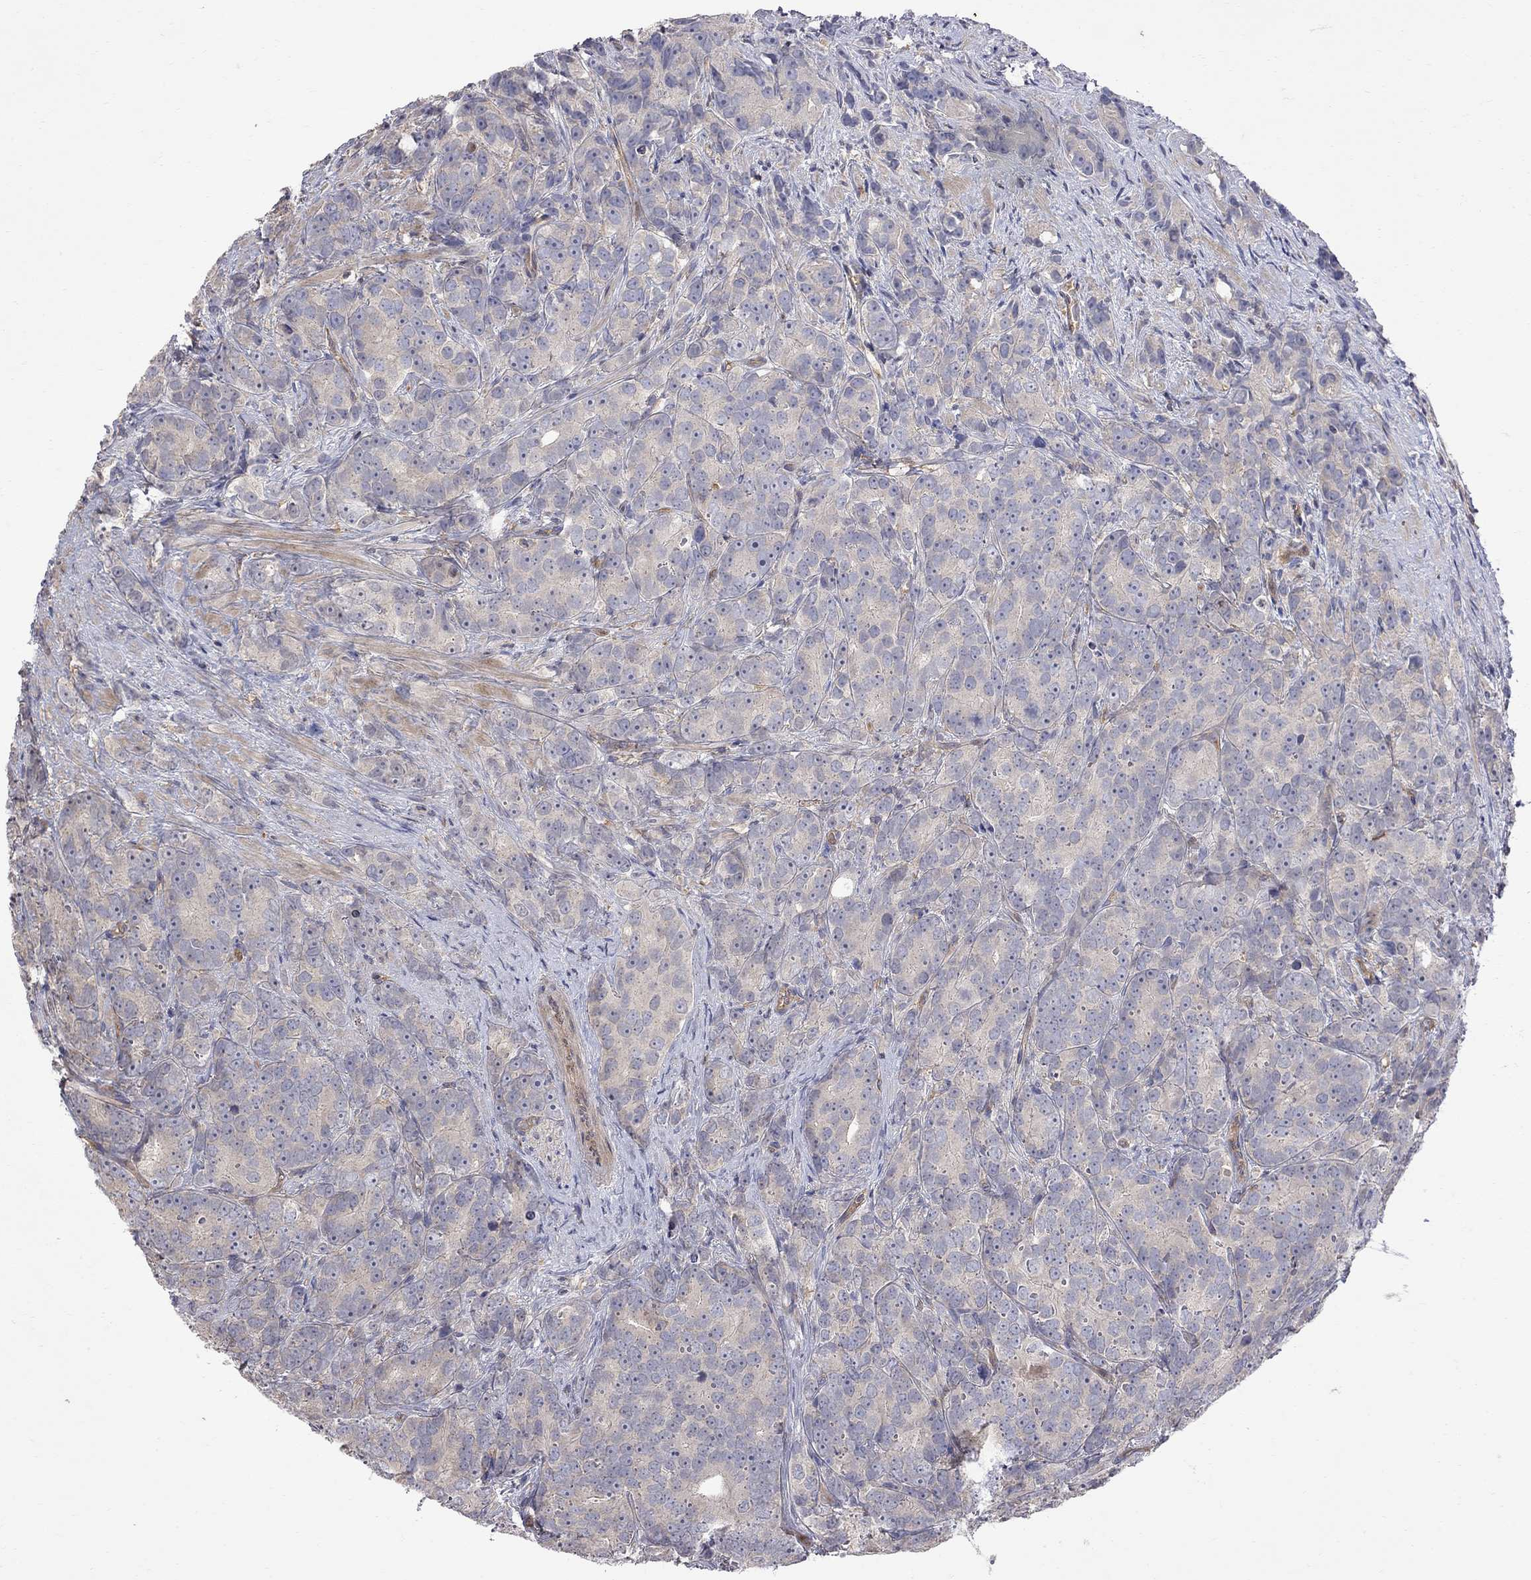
{"staining": {"intensity": "negative", "quantity": "none", "location": "none"}, "tissue": "prostate cancer", "cell_type": "Tumor cells", "image_type": "cancer", "snomed": [{"axis": "morphology", "description": "Adenocarcinoma, High grade"}, {"axis": "topography", "description": "Prostate"}], "caption": "Immunohistochemical staining of human high-grade adenocarcinoma (prostate) demonstrates no significant staining in tumor cells.", "gene": "ABI3", "patient": {"sex": "male", "age": 90}}